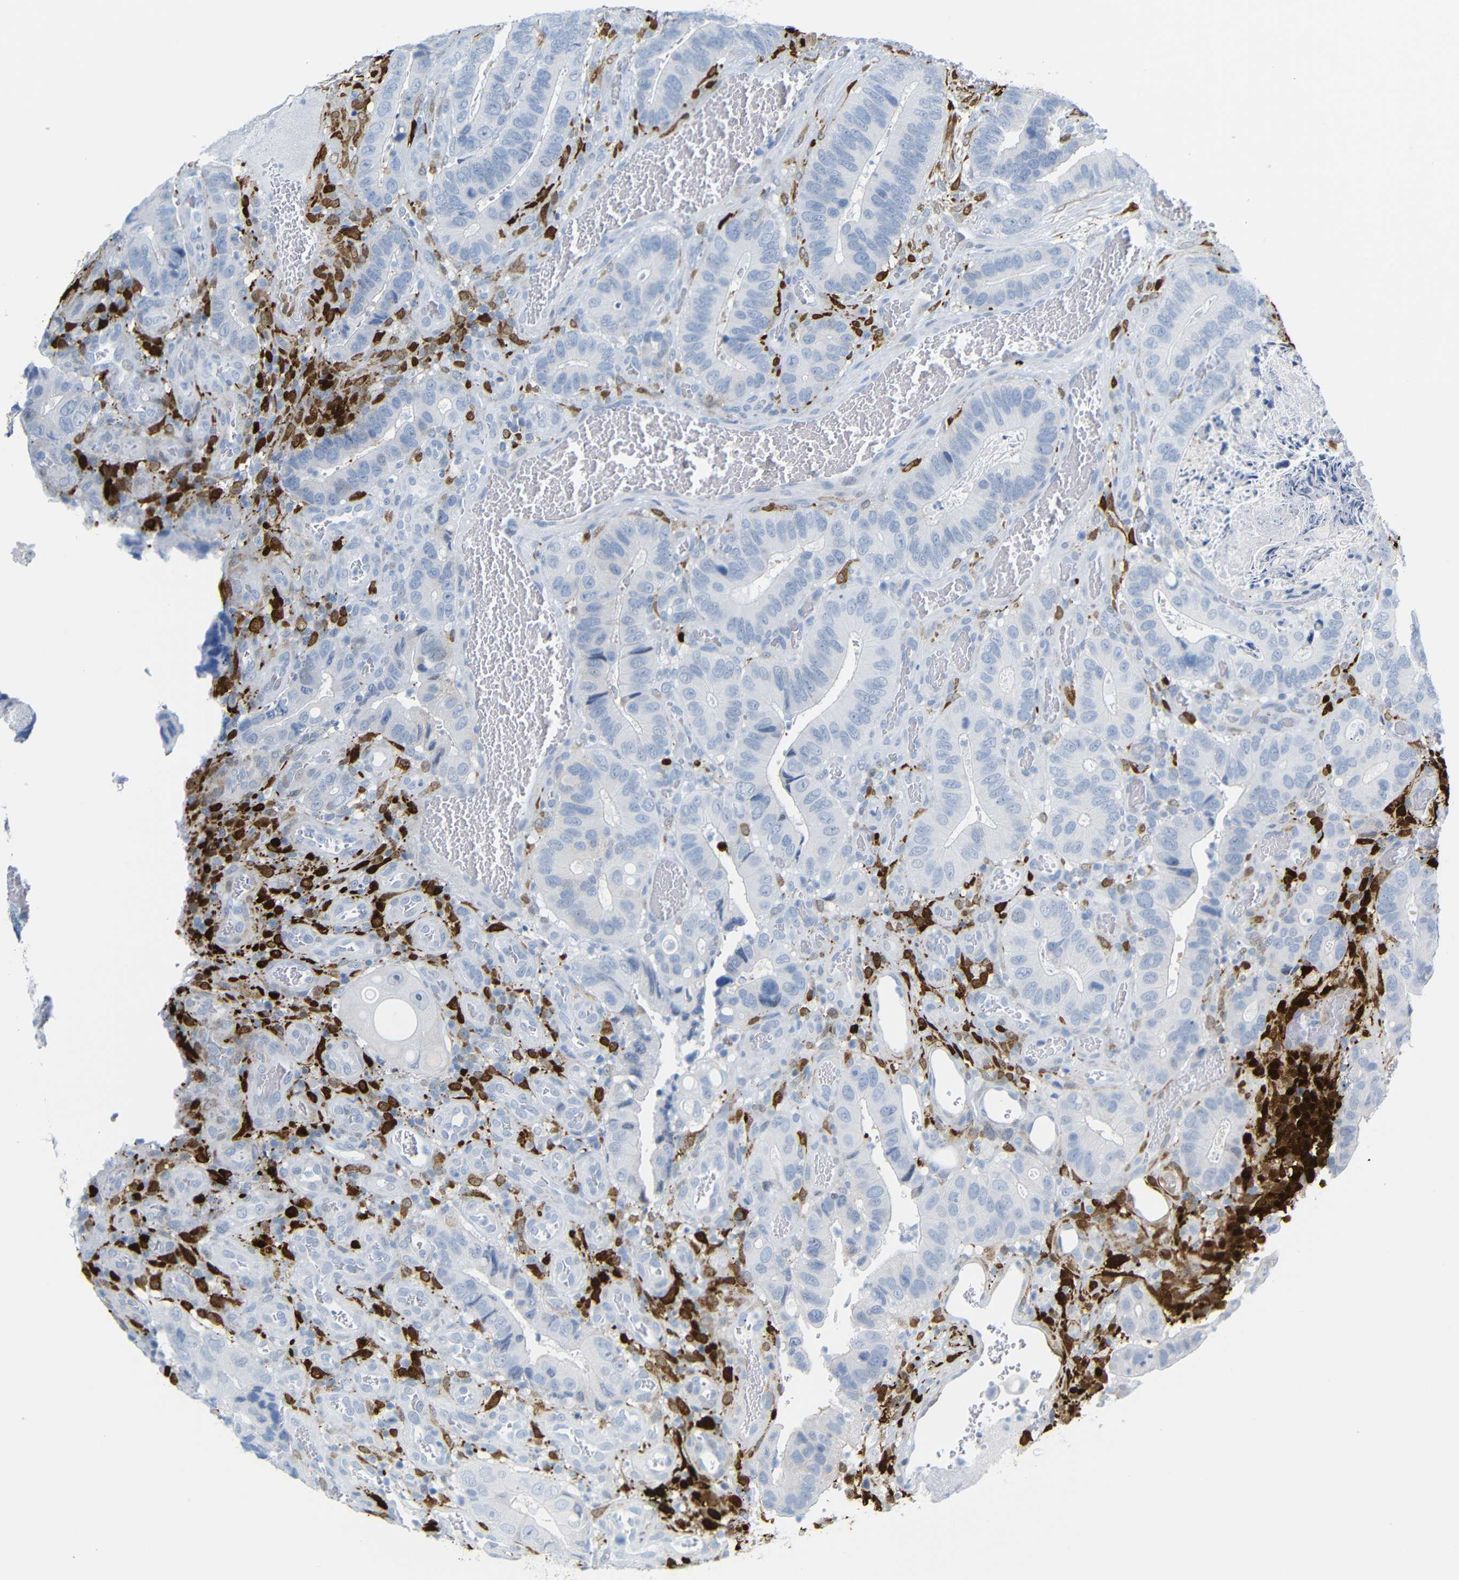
{"staining": {"intensity": "negative", "quantity": "none", "location": "none"}, "tissue": "colorectal cancer", "cell_type": "Tumor cells", "image_type": "cancer", "snomed": [{"axis": "morphology", "description": "Adenocarcinoma, NOS"}, {"axis": "topography", "description": "Colon"}], "caption": "A micrograph of human colorectal cancer (adenocarcinoma) is negative for staining in tumor cells.", "gene": "MT1A", "patient": {"sex": "male", "age": 72}}